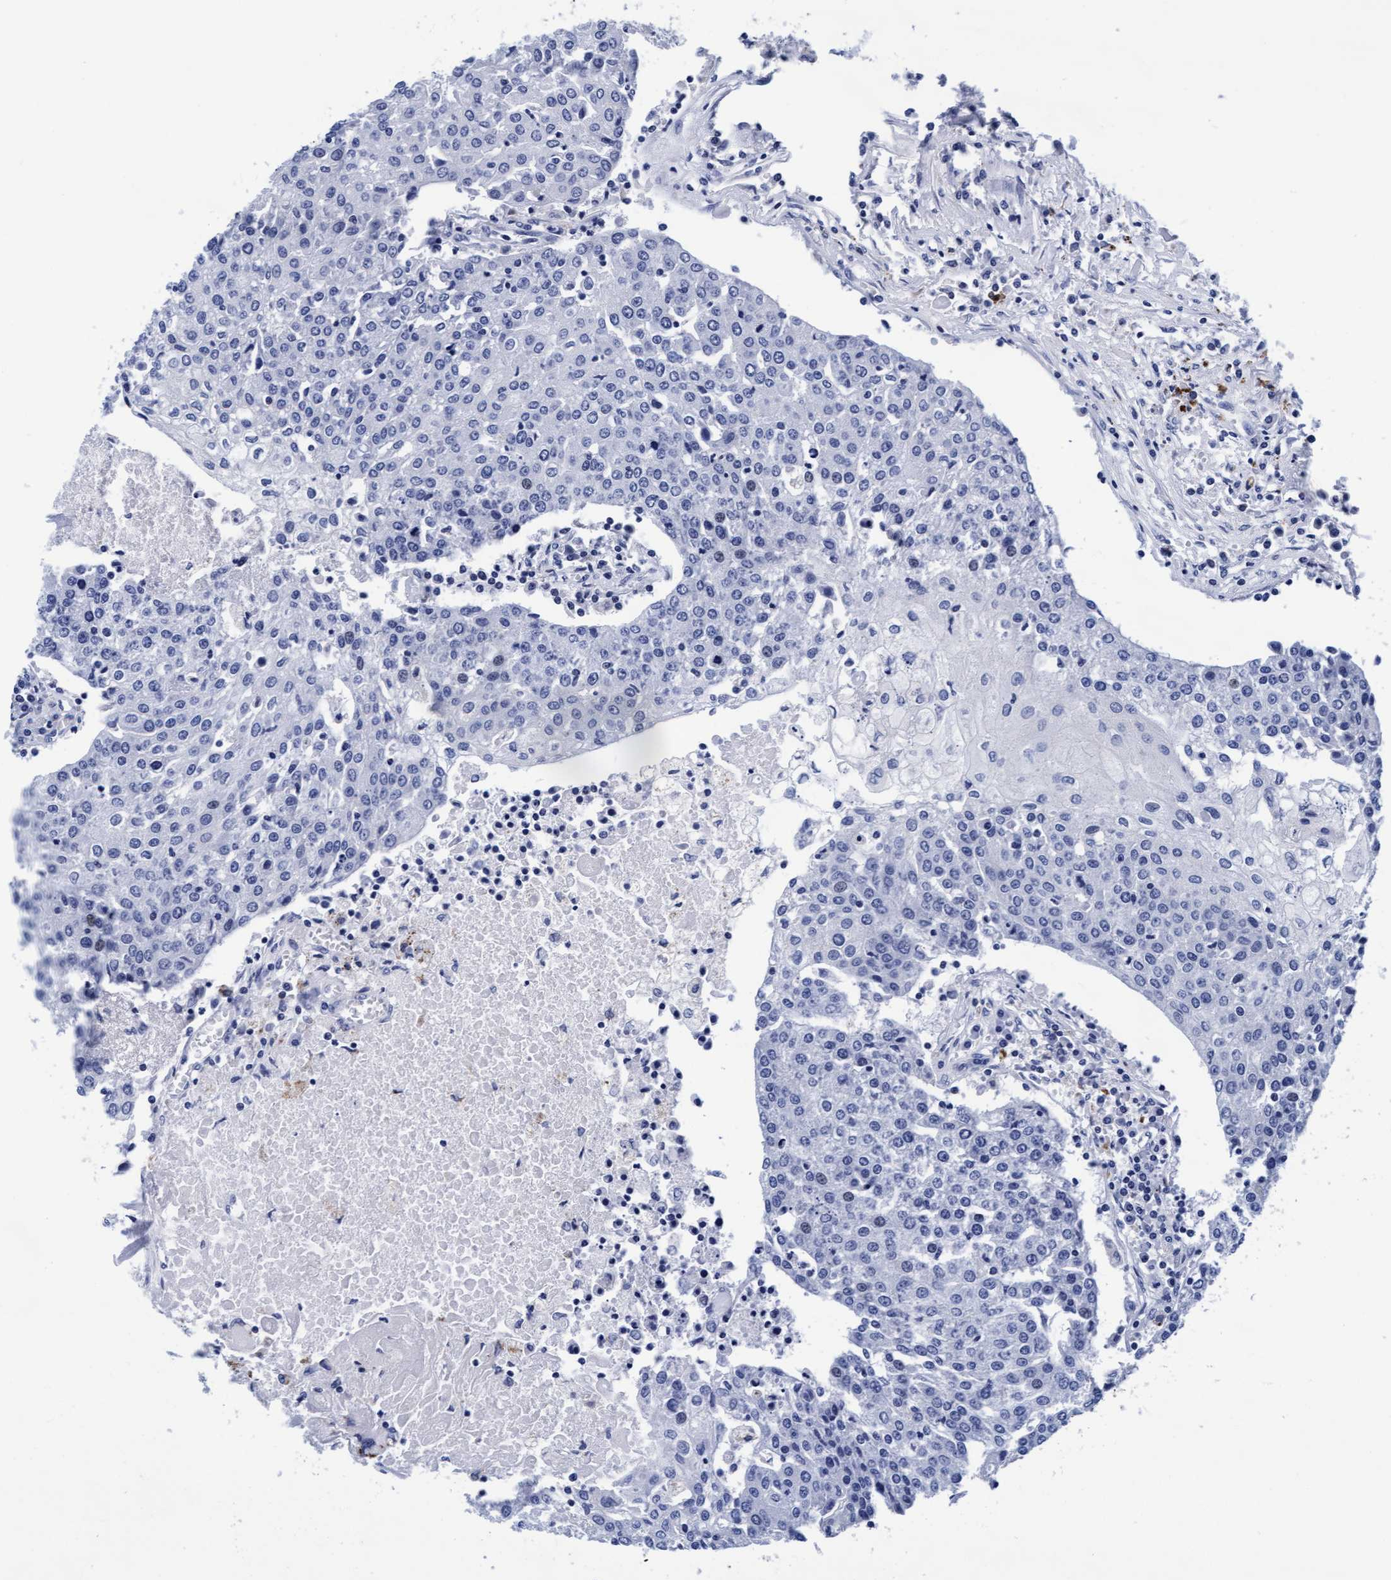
{"staining": {"intensity": "negative", "quantity": "none", "location": "none"}, "tissue": "urothelial cancer", "cell_type": "Tumor cells", "image_type": "cancer", "snomed": [{"axis": "morphology", "description": "Urothelial carcinoma, High grade"}, {"axis": "topography", "description": "Urinary bladder"}], "caption": "This is an immunohistochemistry micrograph of urothelial cancer. There is no staining in tumor cells.", "gene": "ARSG", "patient": {"sex": "female", "age": 85}}